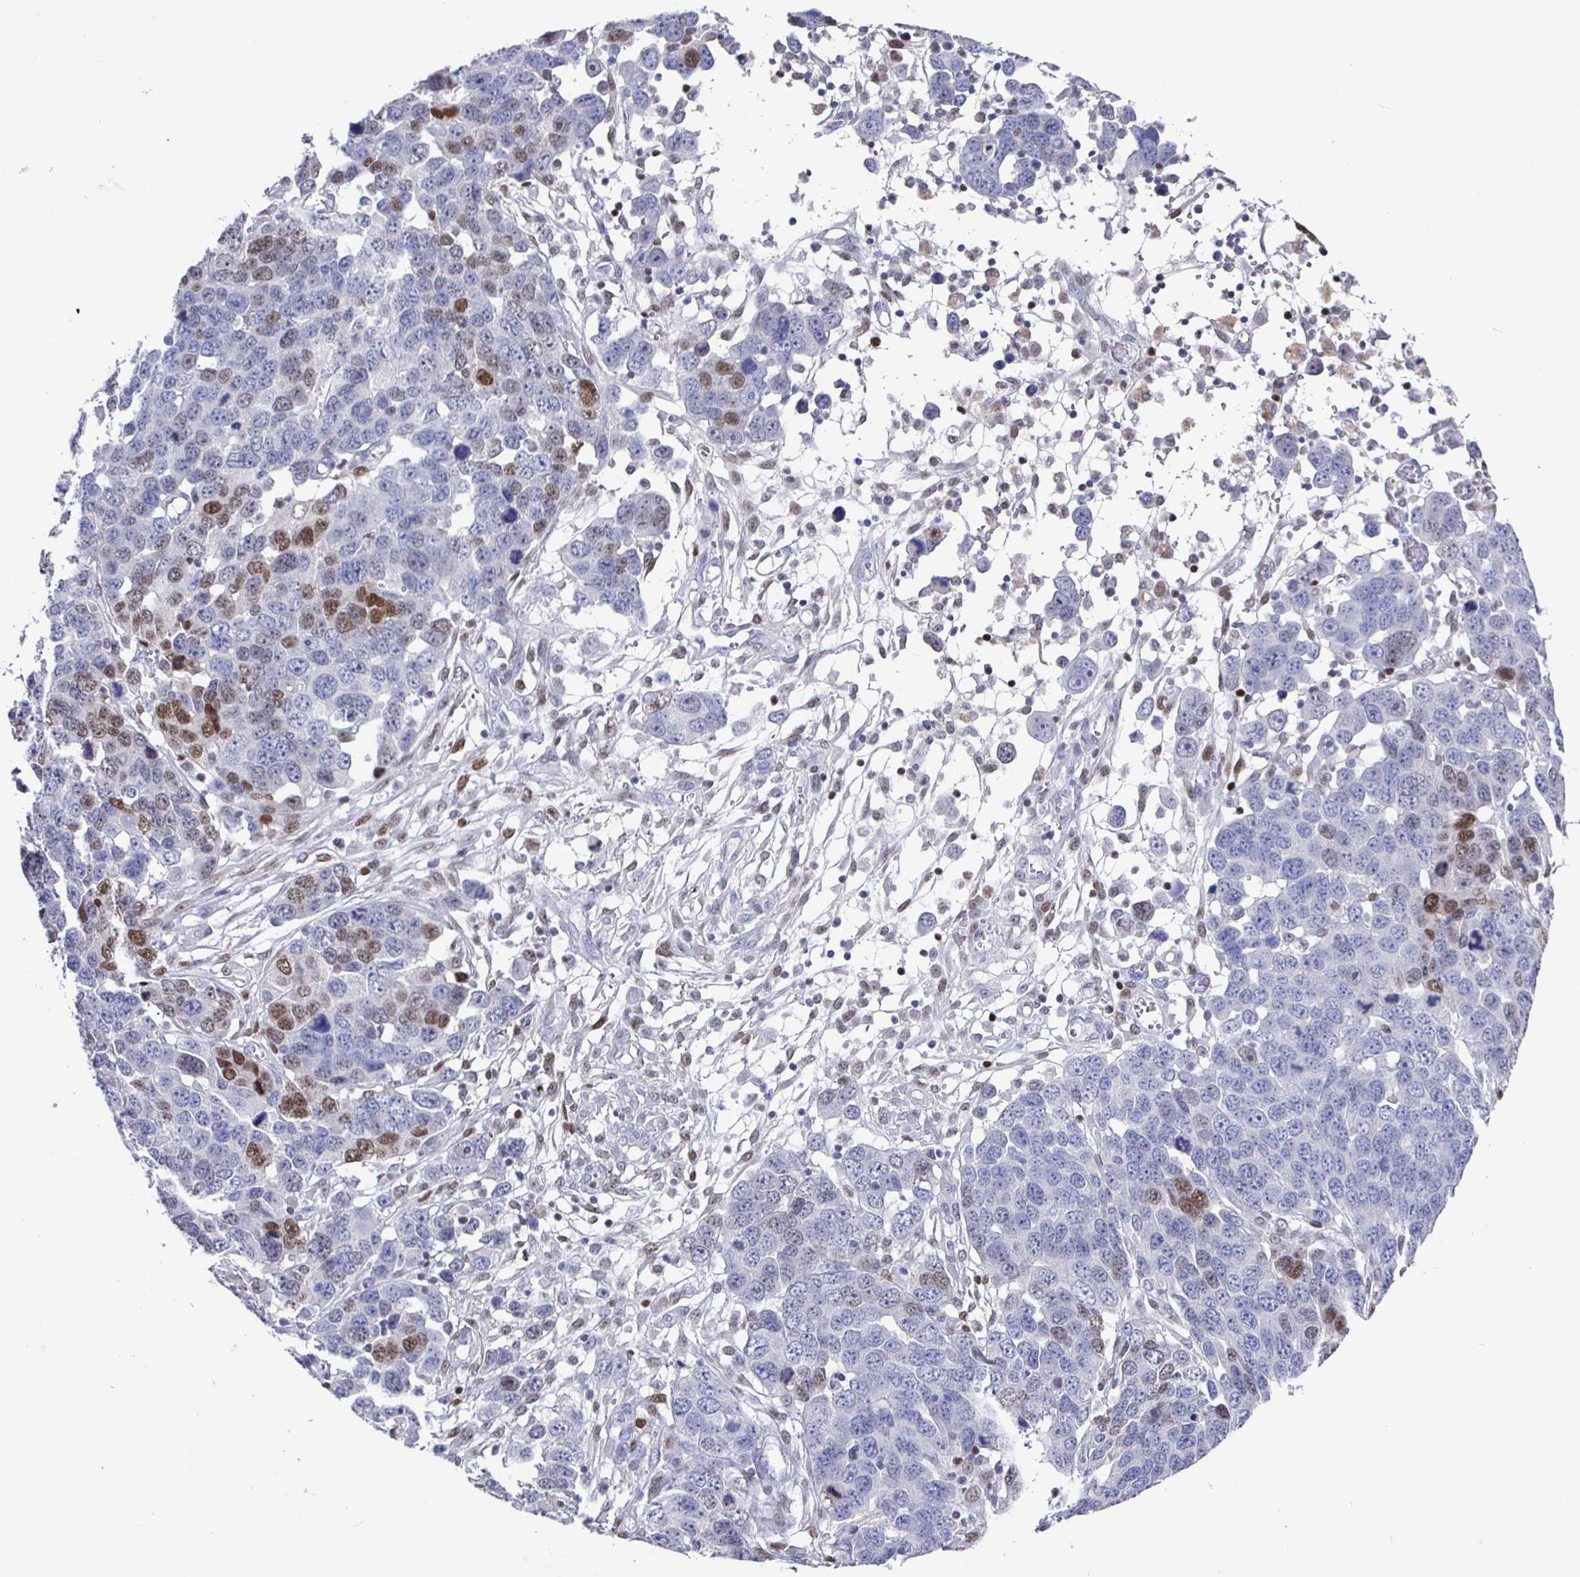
{"staining": {"intensity": "moderate", "quantity": "<25%", "location": "nuclear"}, "tissue": "ovarian cancer", "cell_type": "Tumor cells", "image_type": "cancer", "snomed": [{"axis": "morphology", "description": "Cystadenocarcinoma, serous, NOS"}, {"axis": "topography", "description": "Ovary"}], "caption": "The histopathology image reveals staining of serous cystadenocarcinoma (ovarian), revealing moderate nuclear protein expression (brown color) within tumor cells.", "gene": "RUNX2", "patient": {"sex": "female", "age": 76}}